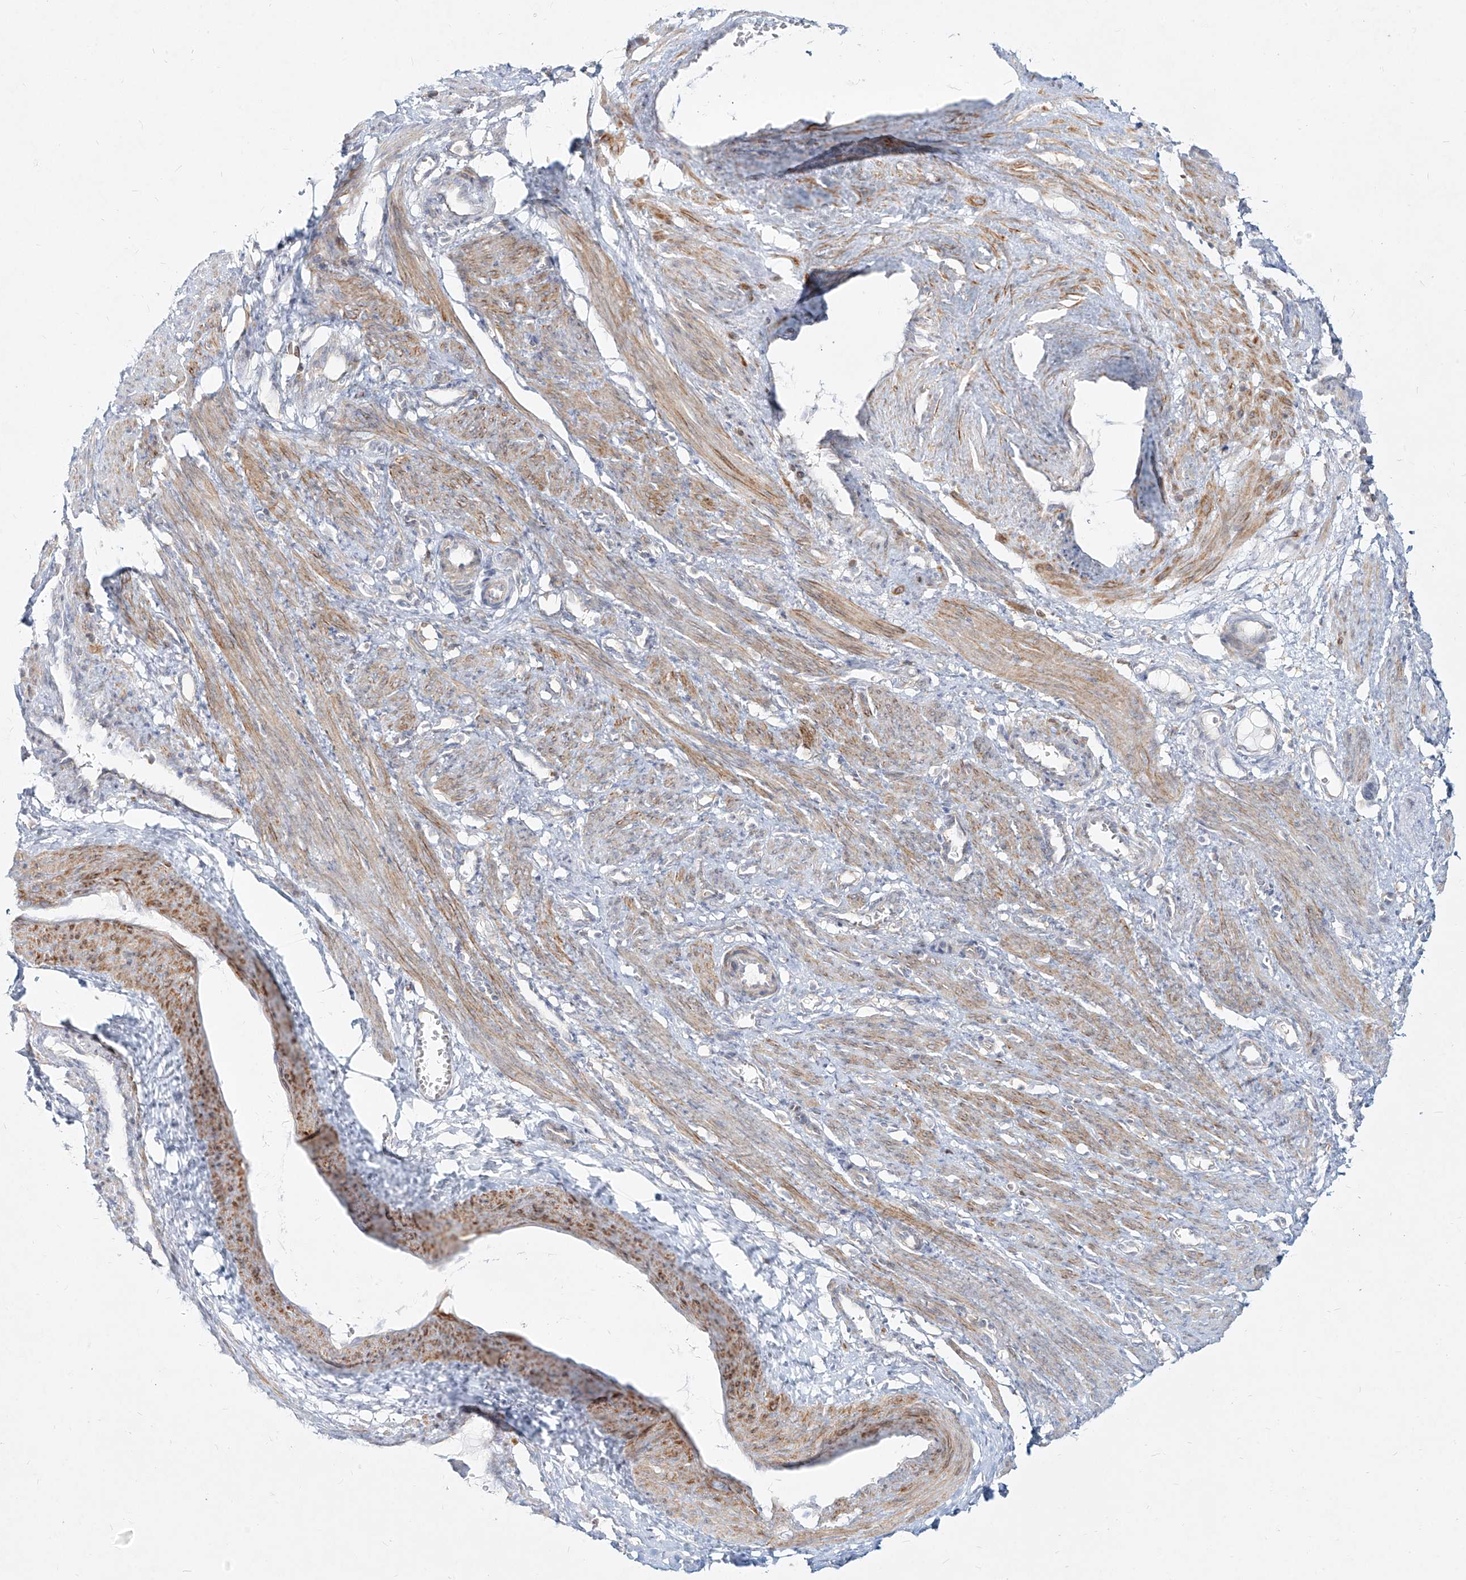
{"staining": {"intensity": "moderate", "quantity": "25%-75%", "location": "cytoplasmic/membranous"}, "tissue": "smooth muscle", "cell_type": "Smooth muscle cells", "image_type": "normal", "snomed": [{"axis": "morphology", "description": "Normal tissue, NOS"}, {"axis": "topography", "description": "Endometrium"}], "caption": "Protein staining by IHC displays moderate cytoplasmic/membranous positivity in approximately 25%-75% of smooth muscle cells in normal smooth muscle.", "gene": "SLC2A12", "patient": {"sex": "female", "age": 33}}